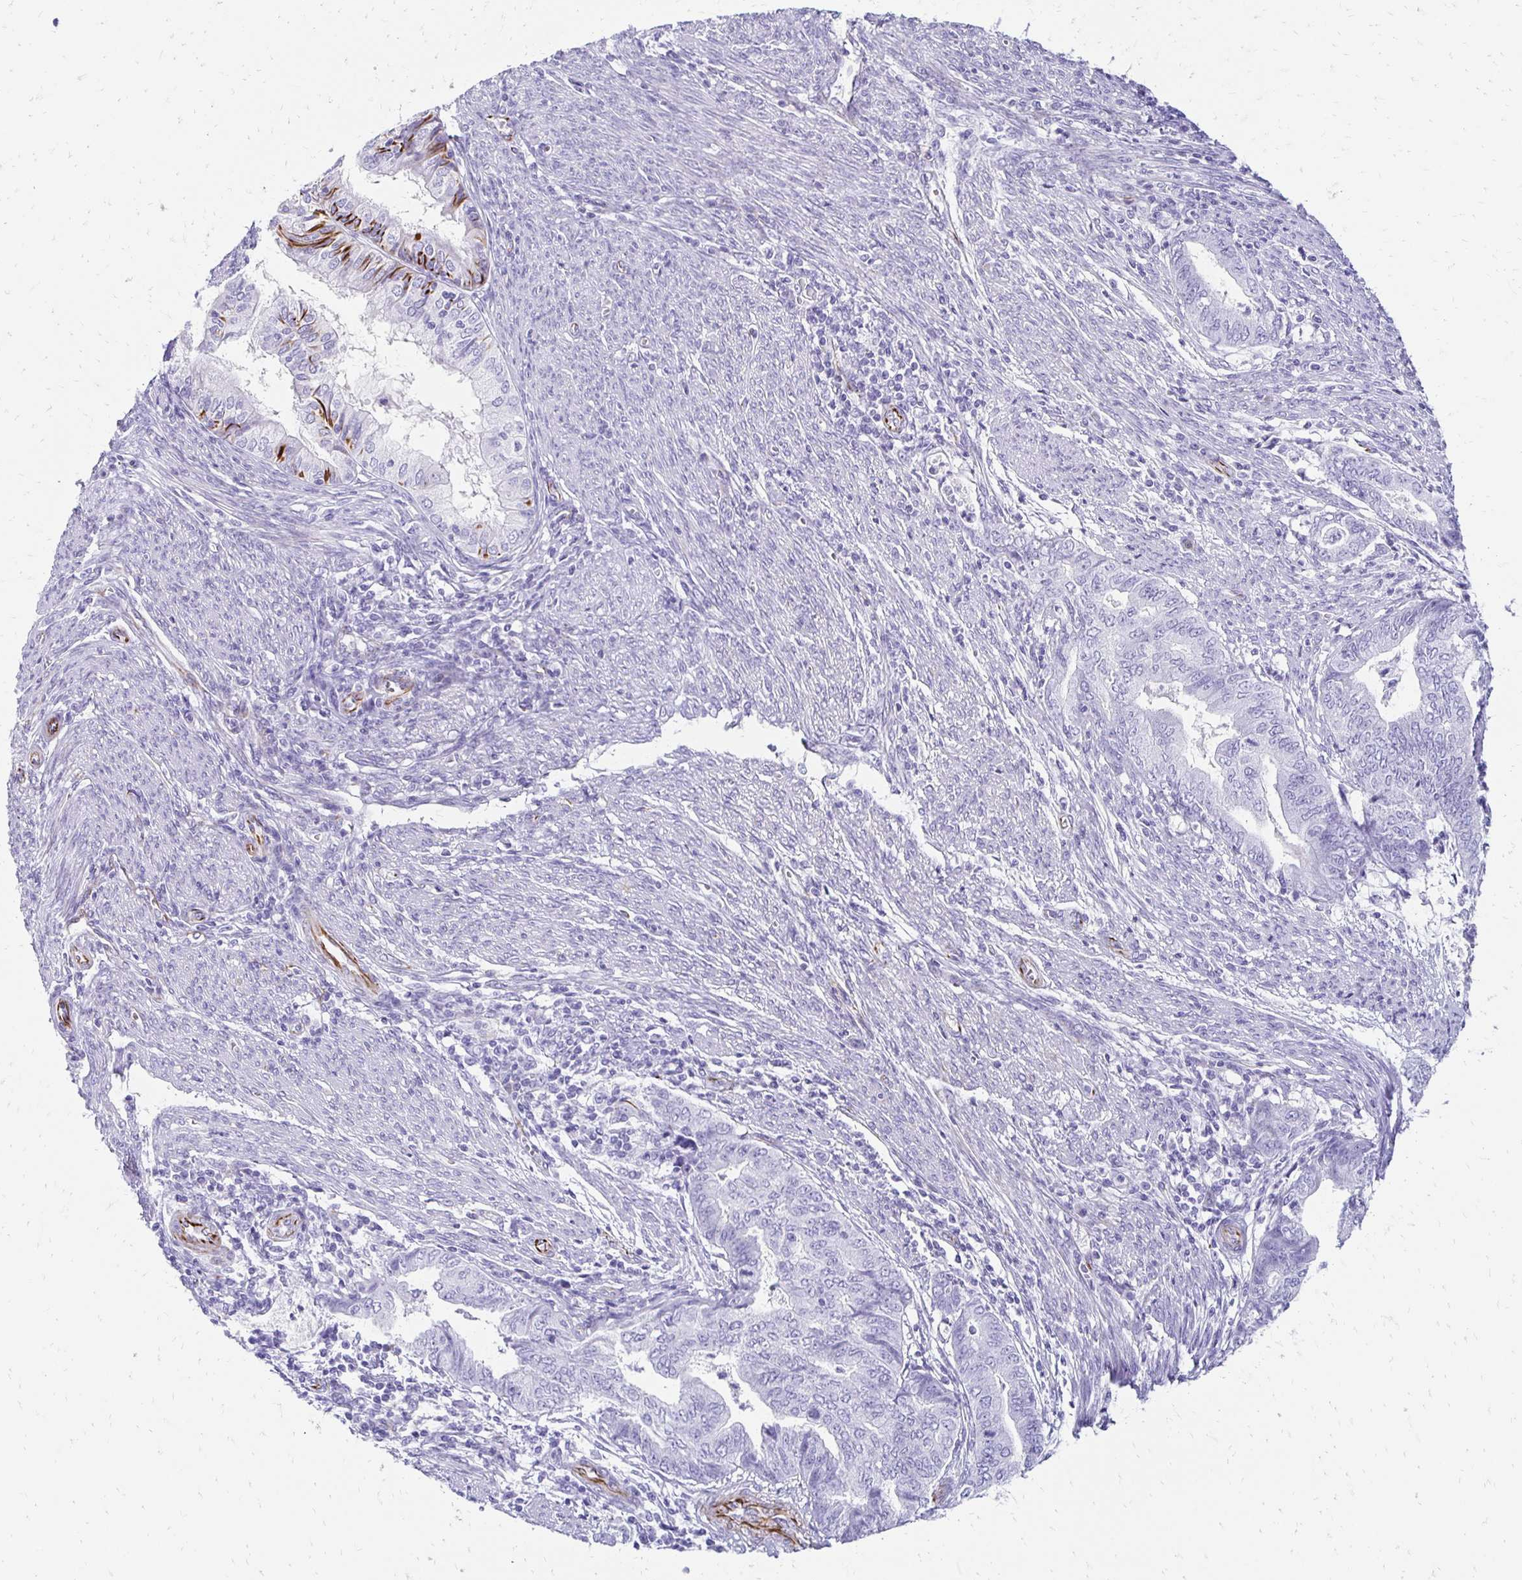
{"staining": {"intensity": "moderate", "quantity": "<25%", "location": "cytoplasmic/membranous"}, "tissue": "endometrial cancer", "cell_type": "Tumor cells", "image_type": "cancer", "snomed": [{"axis": "morphology", "description": "Adenocarcinoma, NOS"}, {"axis": "topography", "description": "Endometrium"}], "caption": "Protein expression analysis of endometrial cancer demonstrates moderate cytoplasmic/membranous positivity in approximately <25% of tumor cells. The staining was performed using DAB (3,3'-diaminobenzidine), with brown indicating positive protein expression. Nuclei are stained blue with hematoxylin.", "gene": "TMEM54", "patient": {"sex": "female", "age": 79}}